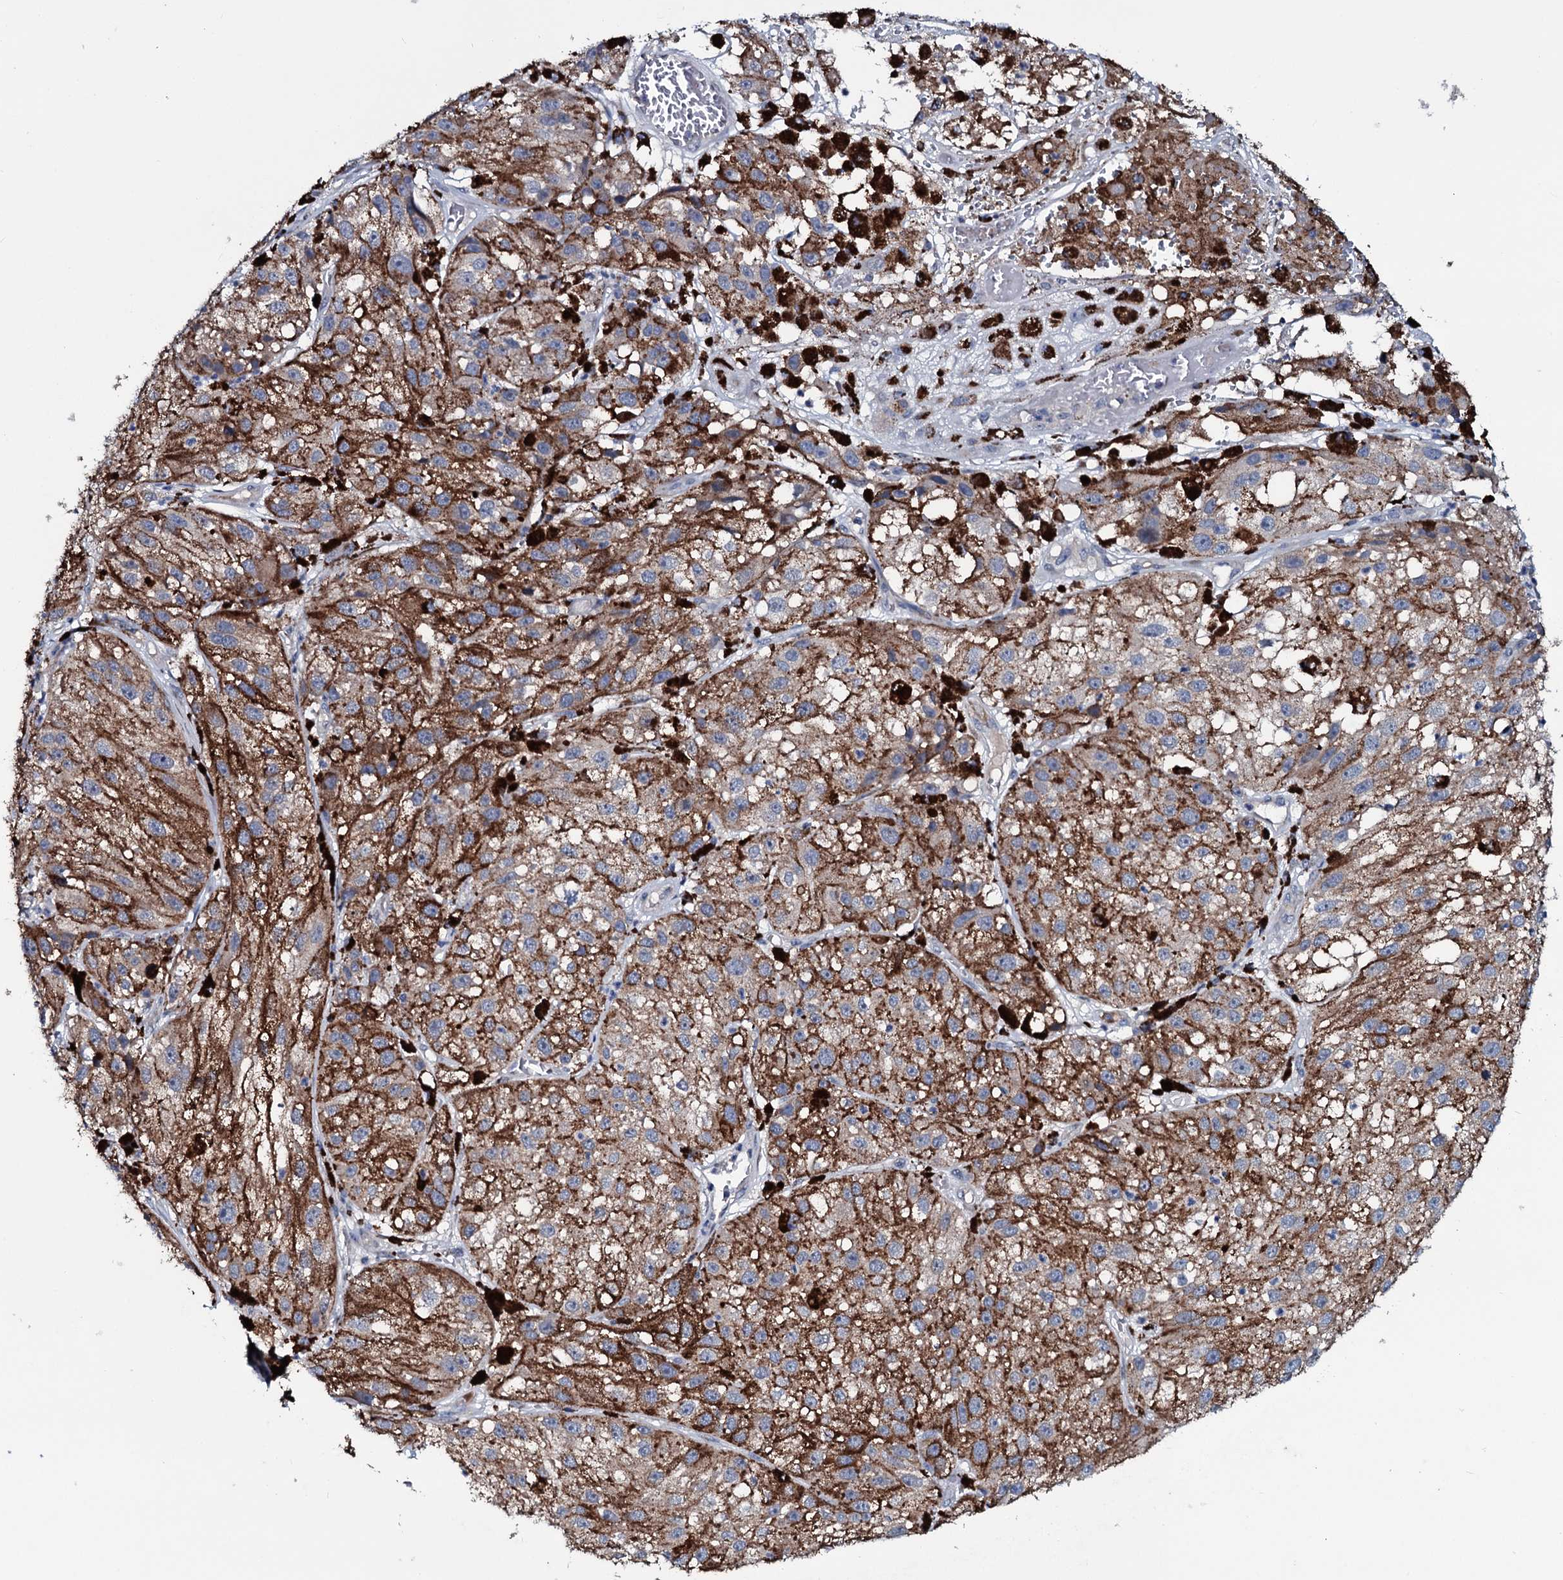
{"staining": {"intensity": "moderate", "quantity": "25%-75%", "location": "cytoplasmic/membranous"}, "tissue": "melanoma", "cell_type": "Tumor cells", "image_type": "cancer", "snomed": [{"axis": "morphology", "description": "Malignant melanoma, NOS"}, {"axis": "topography", "description": "Skin"}], "caption": "Moderate cytoplasmic/membranous protein expression is appreciated in about 25%-75% of tumor cells in melanoma. (brown staining indicates protein expression, while blue staining denotes nuclei).", "gene": "IL12B", "patient": {"sex": "male", "age": 88}}